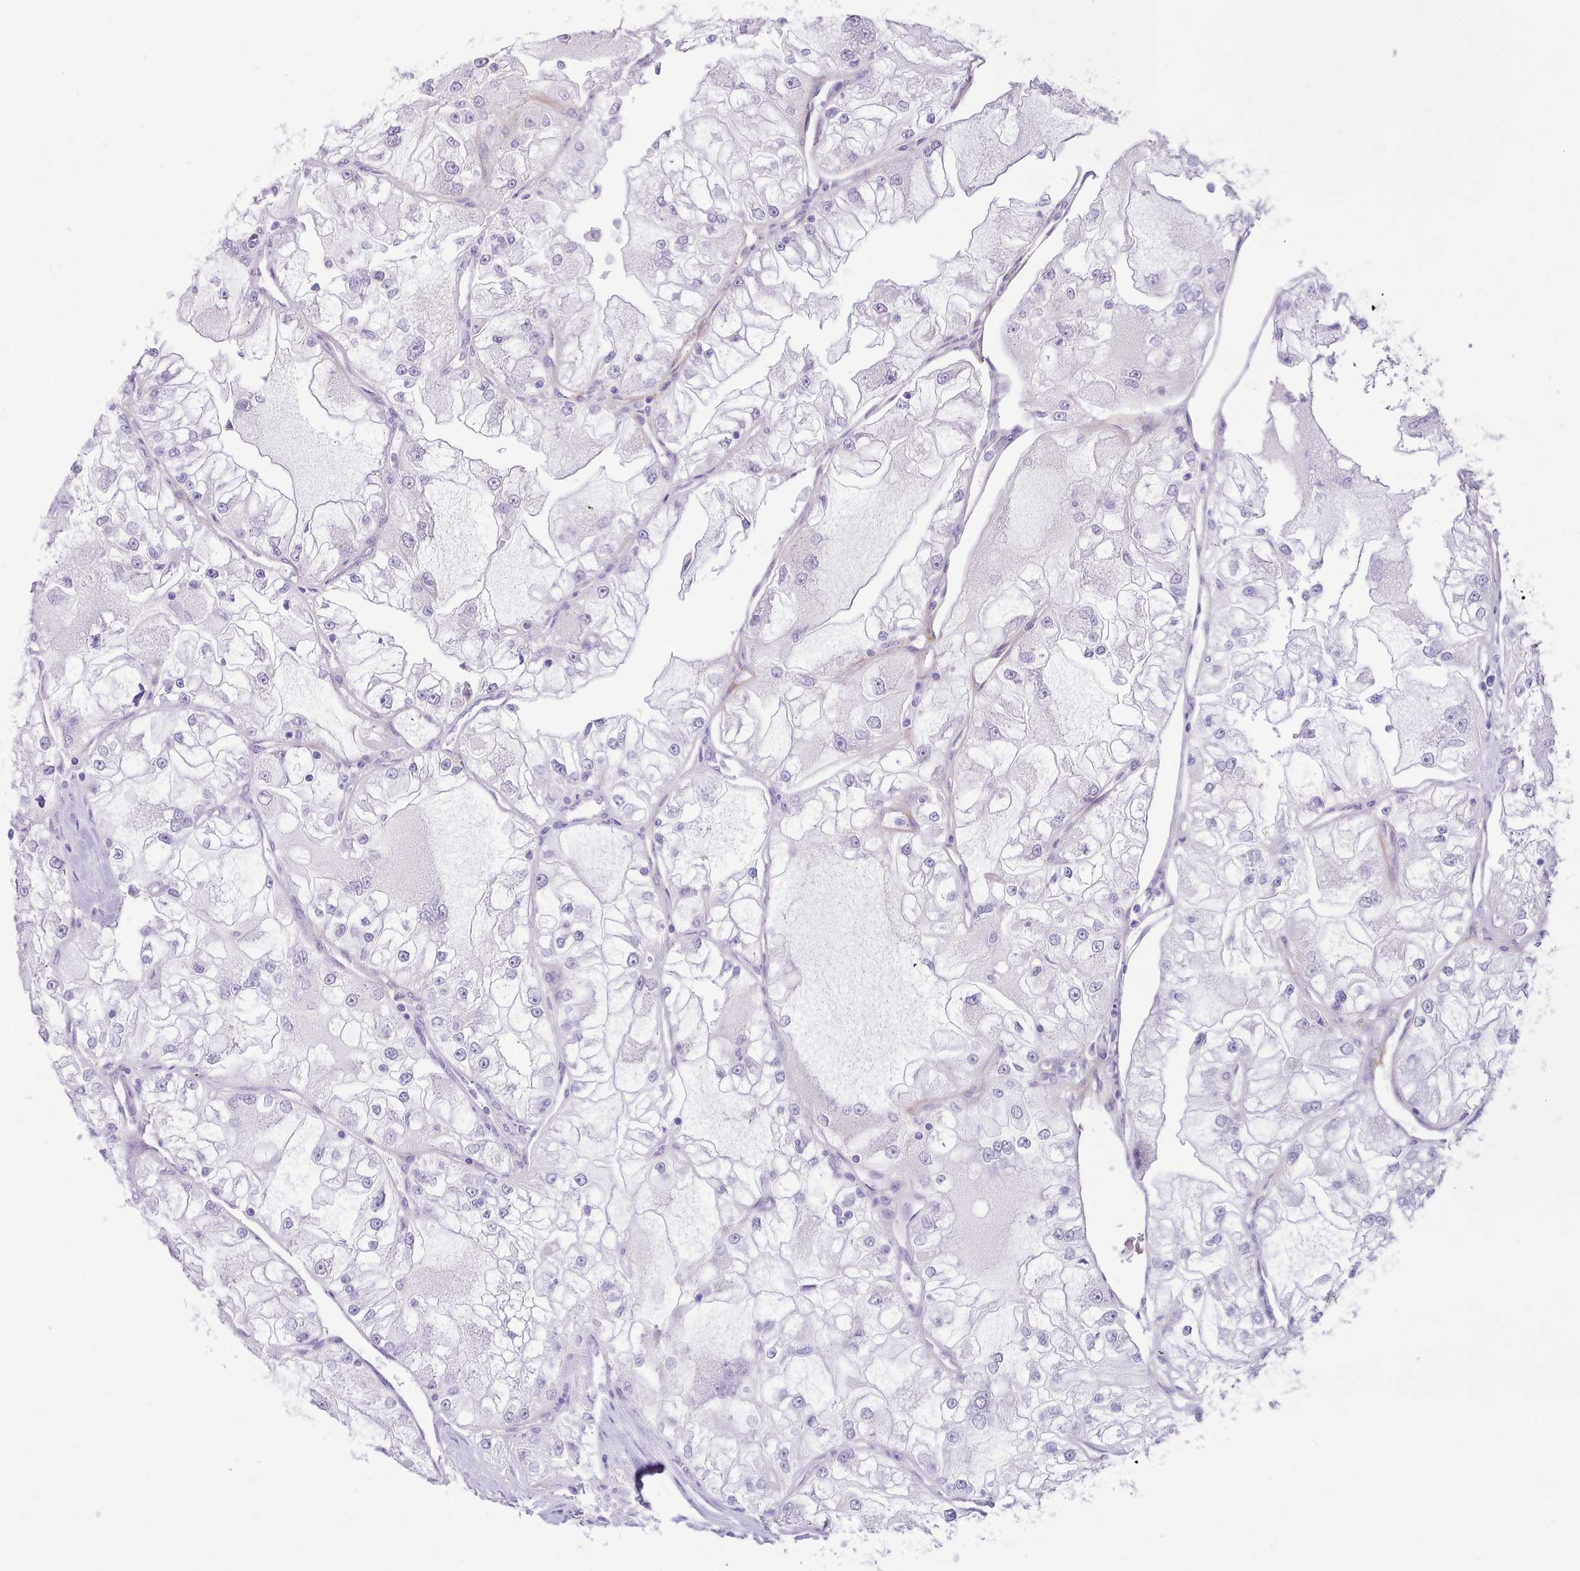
{"staining": {"intensity": "negative", "quantity": "none", "location": "none"}, "tissue": "renal cancer", "cell_type": "Tumor cells", "image_type": "cancer", "snomed": [{"axis": "morphology", "description": "Adenocarcinoma, NOS"}, {"axis": "topography", "description": "Kidney"}], "caption": "The photomicrograph demonstrates no staining of tumor cells in adenocarcinoma (renal).", "gene": "LRRC37A", "patient": {"sex": "female", "age": 72}}